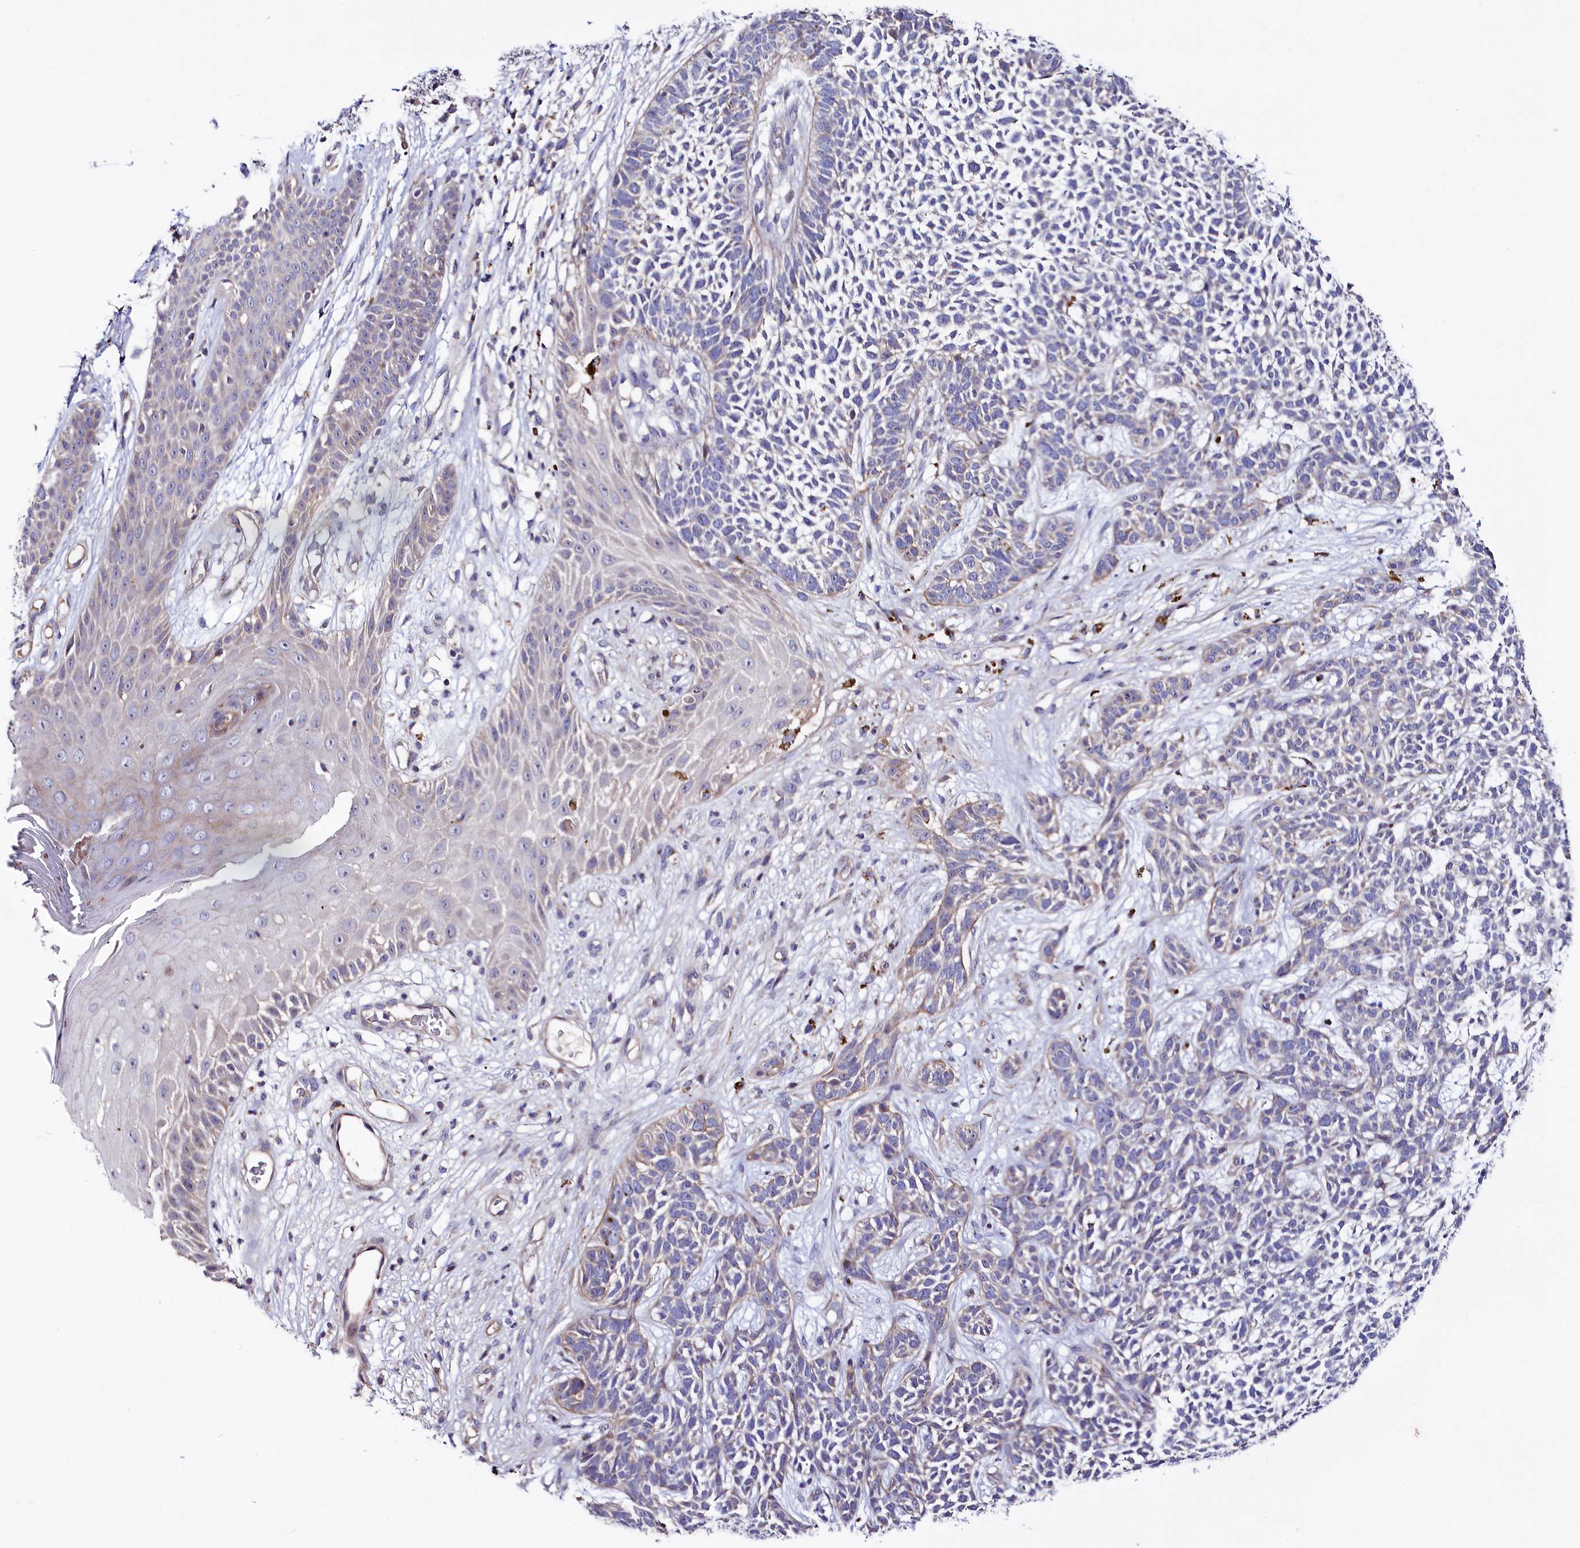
{"staining": {"intensity": "weak", "quantity": "<25%", "location": "cytoplasmic/membranous"}, "tissue": "skin cancer", "cell_type": "Tumor cells", "image_type": "cancer", "snomed": [{"axis": "morphology", "description": "Basal cell carcinoma"}, {"axis": "topography", "description": "Skin"}], "caption": "Skin cancer (basal cell carcinoma) was stained to show a protein in brown. There is no significant positivity in tumor cells. (Brightfield microscopy of DAB immunohistochemistry (IHC) at high magnification).", "gene": "RPUSD3", "patient": {"sex": "female", "age": 84}}